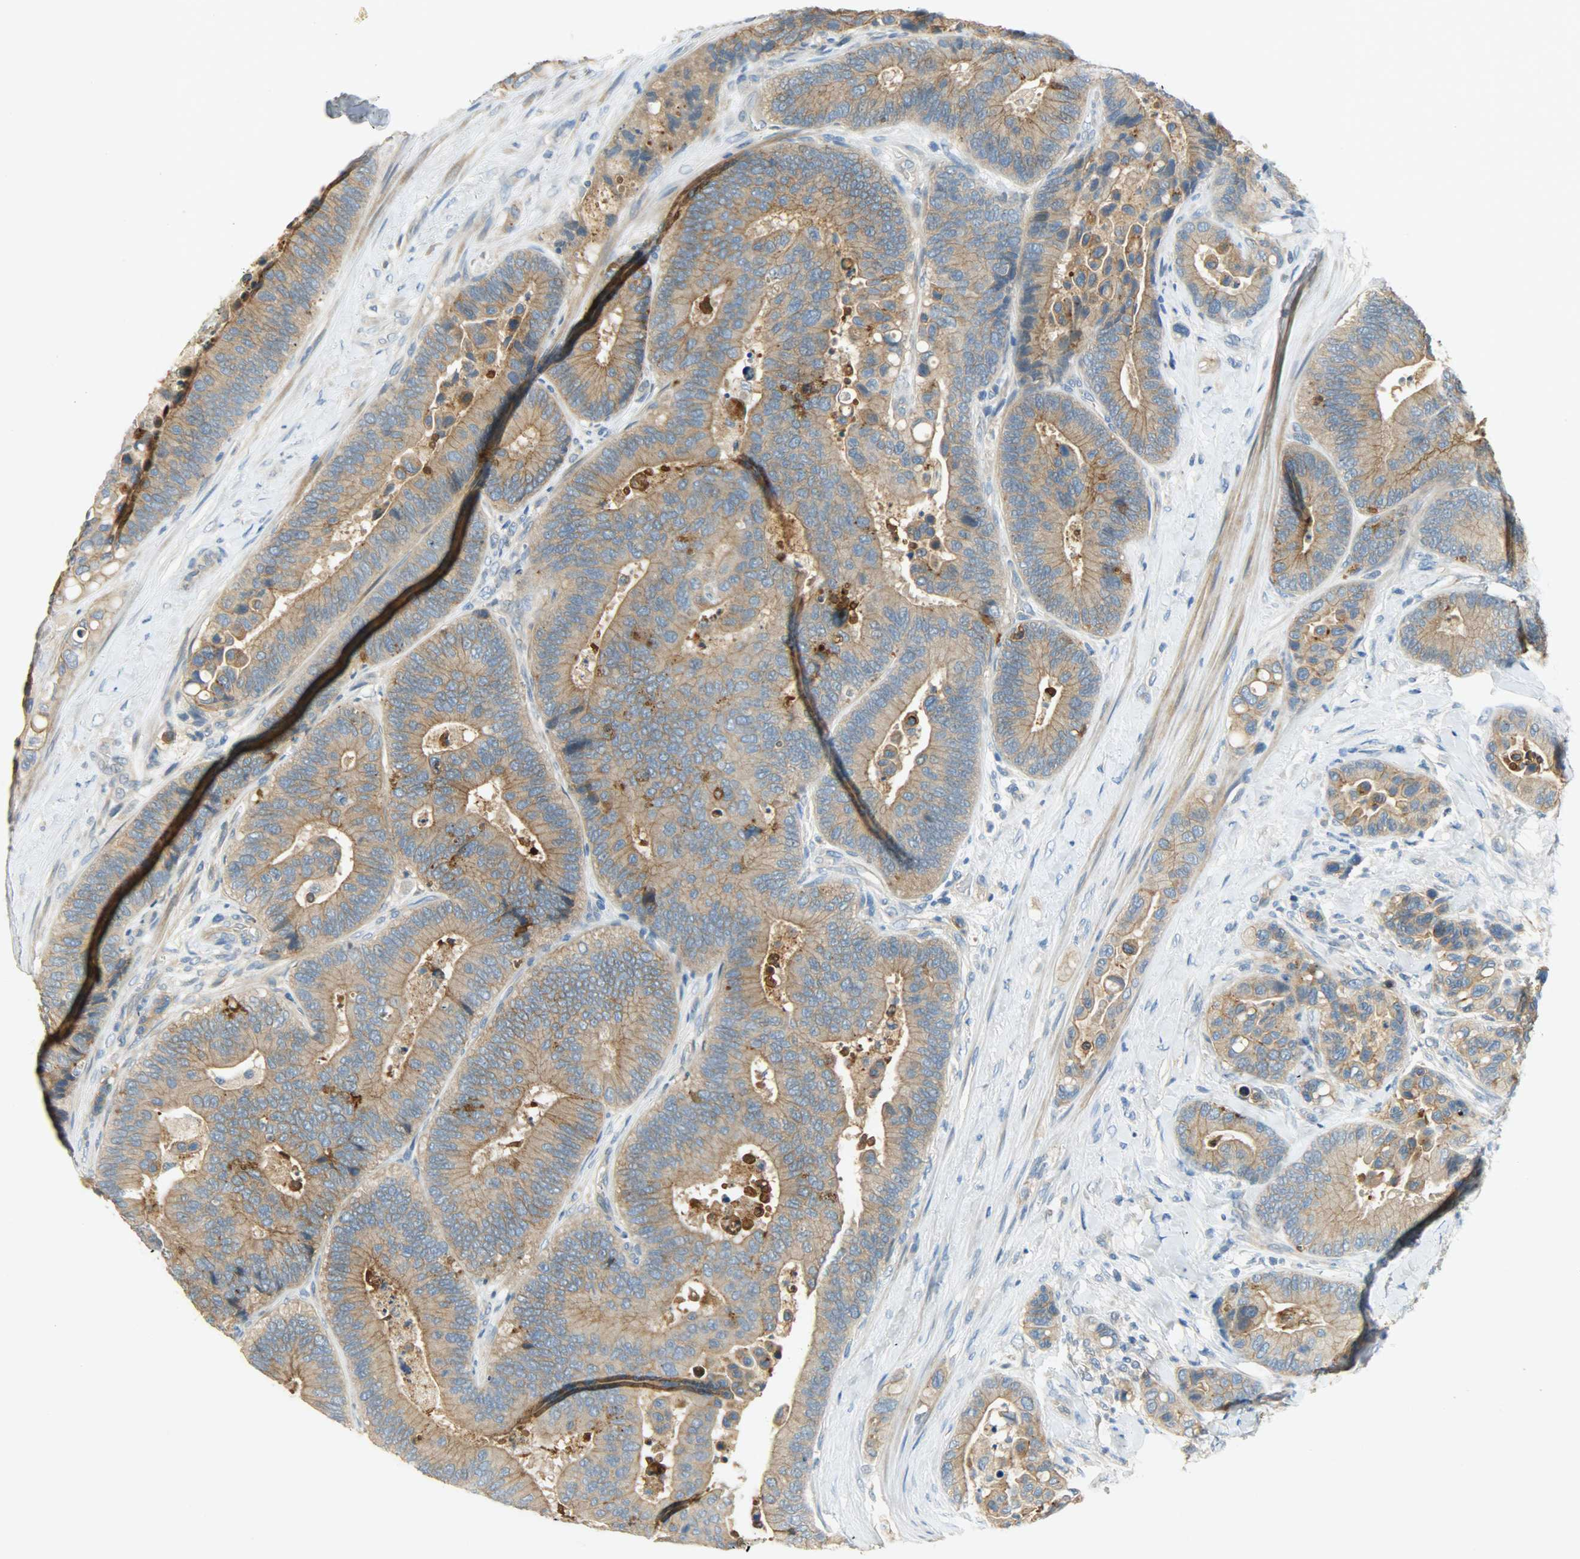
{"staining": {"intensity": "moderate", "quantity": ">75%", "location": "cytoplasmic/membranous"}, "tissue": "colorectal cancer", "cell_type": "Tumor cells", "image_type": "cancer", "snomed": [{"axis": "morphology", "description": "Normal tissue, NOS"}, {"axis": "morphology", "description": "Adenocarcinoma, NOS"}, {"axis": "topography", "description": "Colon"}], "caption": "Moderate cytoplasmic/membranous protein expression is identified in about >75% of tumor cells in colorectal adenocarcinoma.", "gene": "DSG2", "patient": {"sex": "male", "age": 82}}